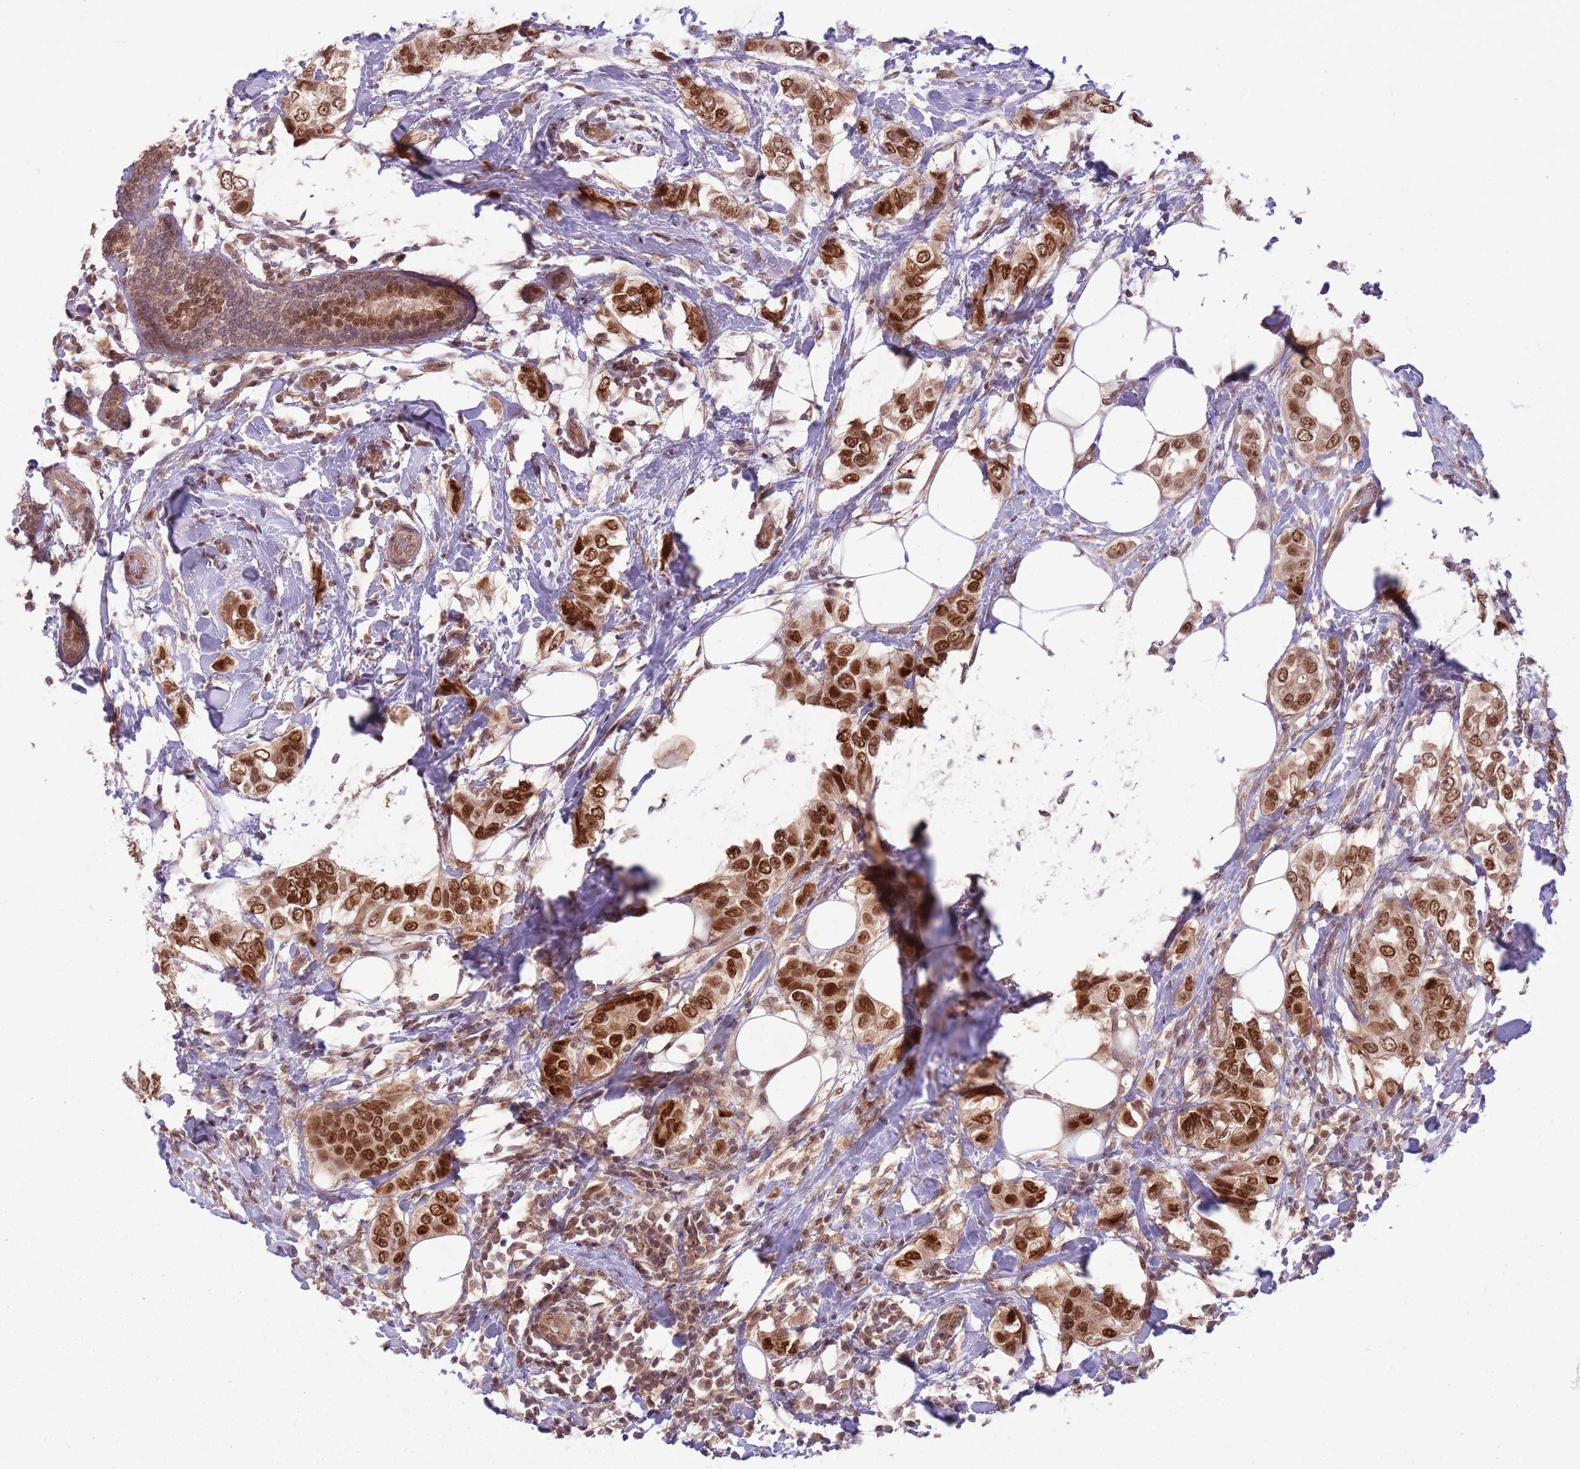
{"staining": {"intensity": "strong", "quantity": ">75%", "location": "cytoplasmic/membranous,nuclear"}, "tissue": "breast cancer", "cell_type": "Tumor cells", "image_type": "cancer", "snomed": [{"axis": "morphology", "description": "Lobular carcinoma"}, {"axis": "topography", "description": "Breast"}], "caption": "Protein expression analysis of human breast cancer (lobular carcinoma) reveals strong cytoplasmic/membranous and nuclear positivity in about >75% of tumor cells. (IHC, brightfield microscopy, high magnification).", "gene": "ADAMTS3", "patient": {"sex": "female", "age": 51}}